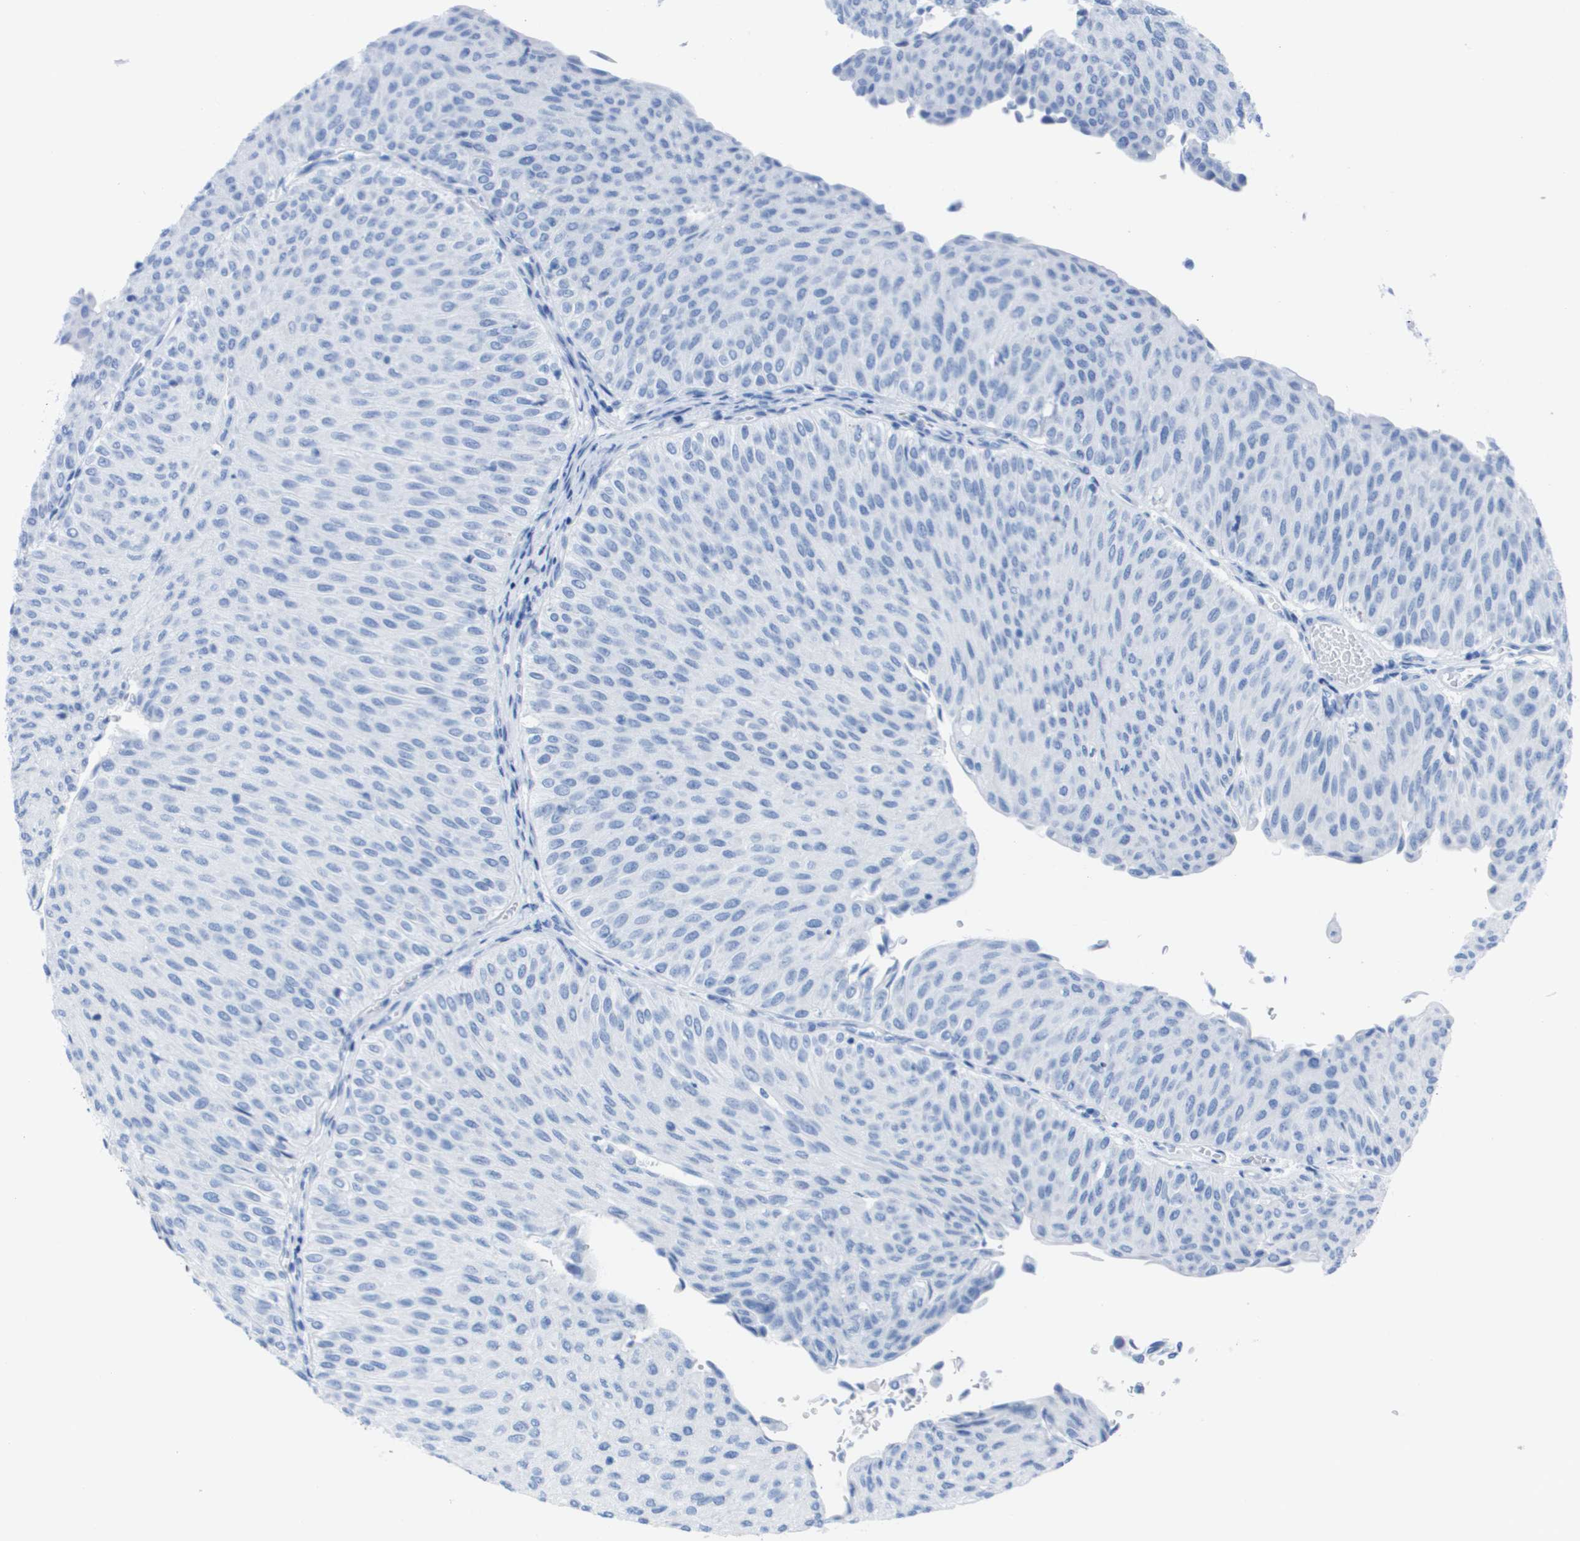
{"staining": {"intensity": "negative", "quantity": "none", "location": "none"}, "tissue": "urothelial cancer", "cell_type": "Tumor cells", "image_type": "cancer", "snomed": [{"axis": "morphology", "description": "Urothelial carcinoma, Low grade"}, {"axis": "topography", "description": "Urinary bladder"}], "caption": "A high-resolution histopathology image shows immunohistochemistry staining of low-grade urothelial carcinoma, which shows no significant expression in tumor cells.", "gene": "KCNA3", "patient": {"sex": "male", "age": 78}}